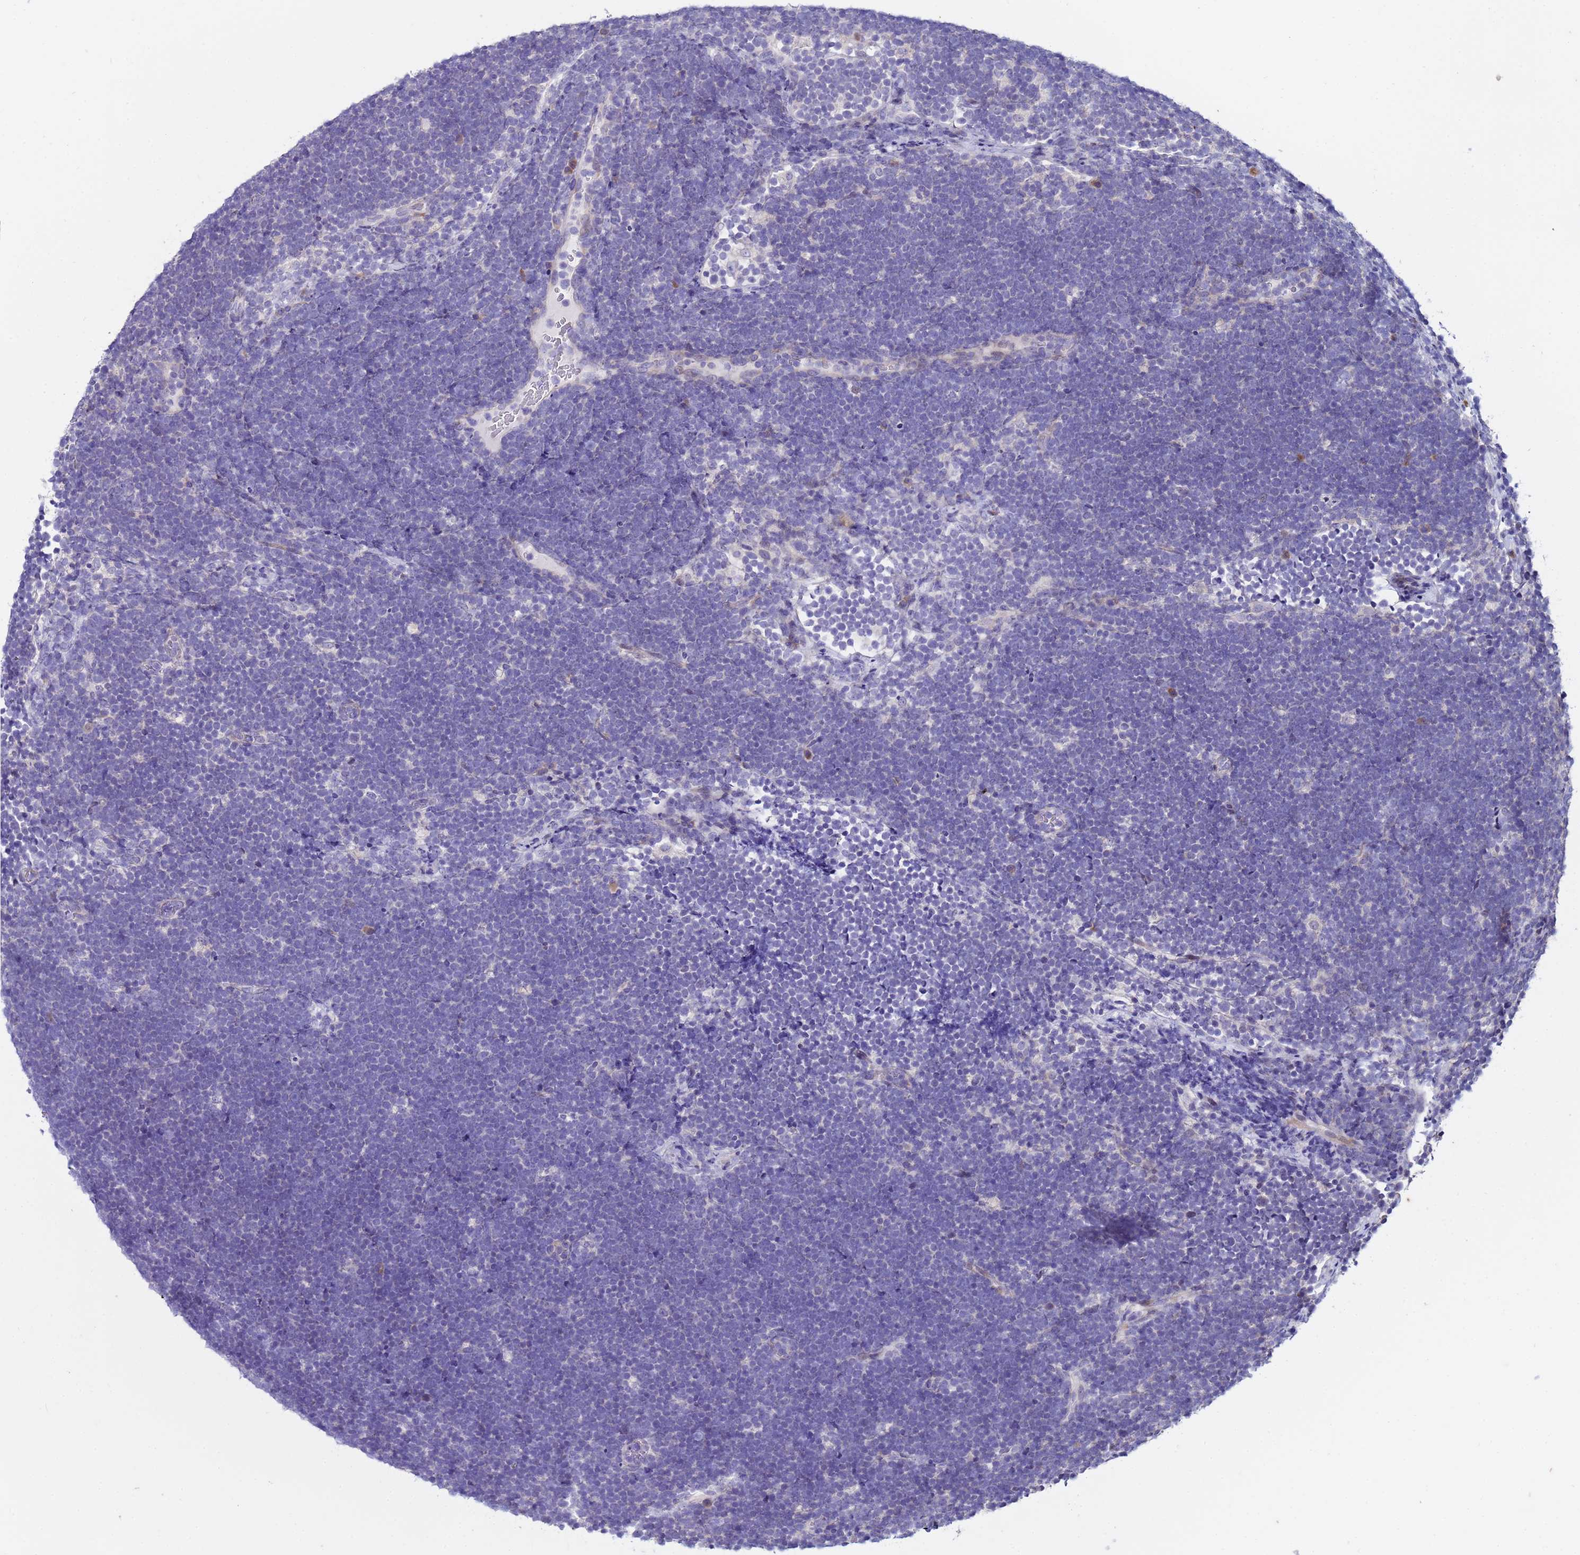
{"staining": {"intensity": "negative", "quantity": "none", "location": "none"}, "tissue": "lymphoma", "cell_type": "Tumor cells", "image_type": "cancer", "snomed": [{"axis": "morphology", "description": "Malignant lymphoma, non-Hodgkin's type, High grade"}, {"axis": "topography", "description": "Lymph node"}], "caption": "An immunohistochemistry (IHC) photomicrograph of malignant lymphoma, non-Hodgkin's type (high-grade) is shown. There is no staining in tumor cells of malignant lymphoma, non-Hodgkin's type (high-grade).", "gene": "IGSF11", "patient": {"sex": "male", "age": 13}}